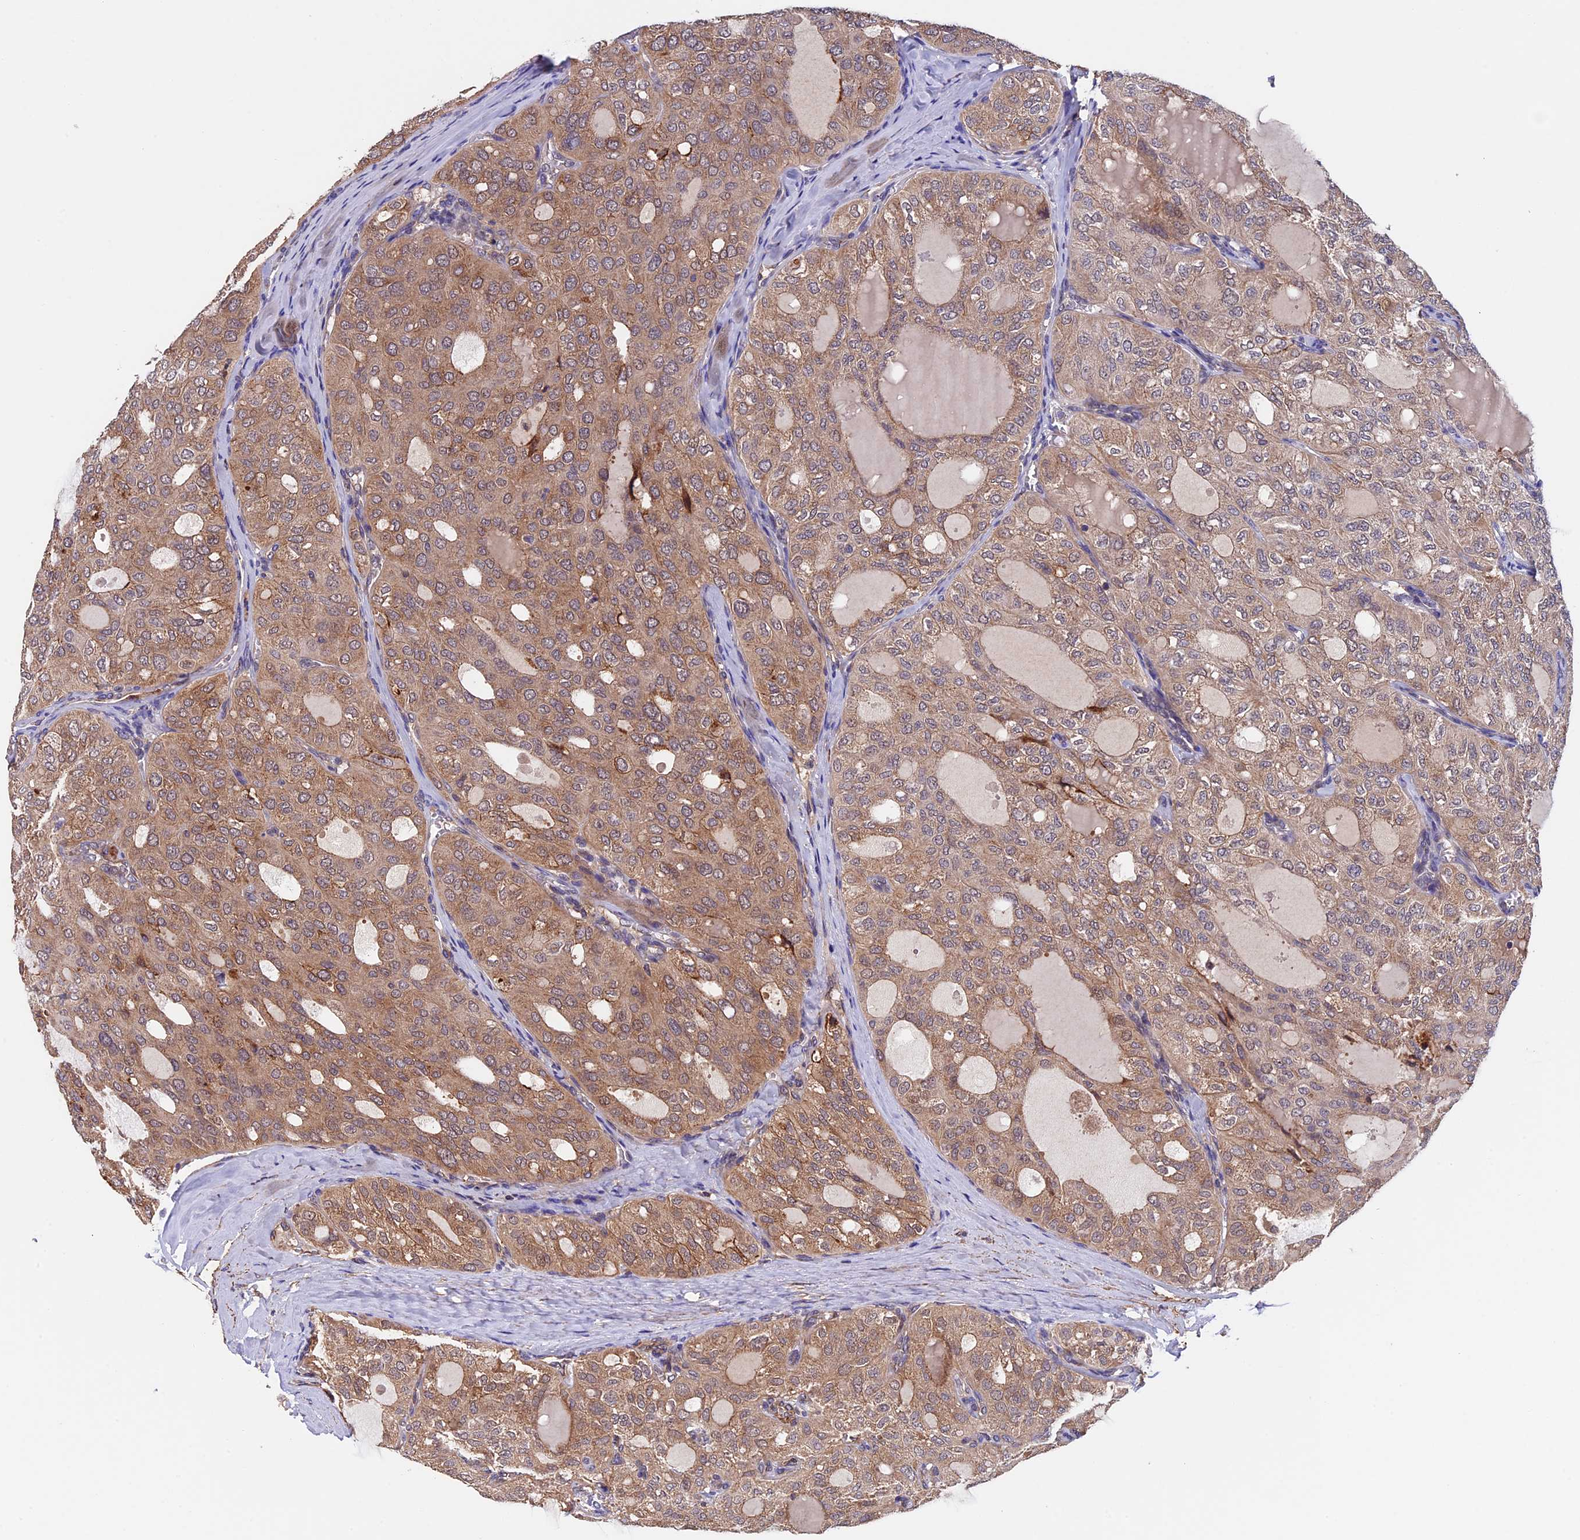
{"staining": {"intensity": "moderate", "quantity": ">75%", "location": "cytoplasmic/membranous"}, "tissue": "thyroid cancer", "cell_type": "Tumor cells", "image_type": "cancer", "snomed": [{"axis": "morphology", "description": "Follicular adenoma carcinoma, NOS"}, {"axis": "topography", "description": "Thyroid gland"}], "caption": "This micrograph displays immunohistochemistry (IHC) staining of thyroid follicular adenoma carcinoma, with medium moderate cytoplasmic/membranous staining in approximately >75% of tumor cells.", "gene": "SLC9A5", "patient": {"sex": "male", "age": 75}}